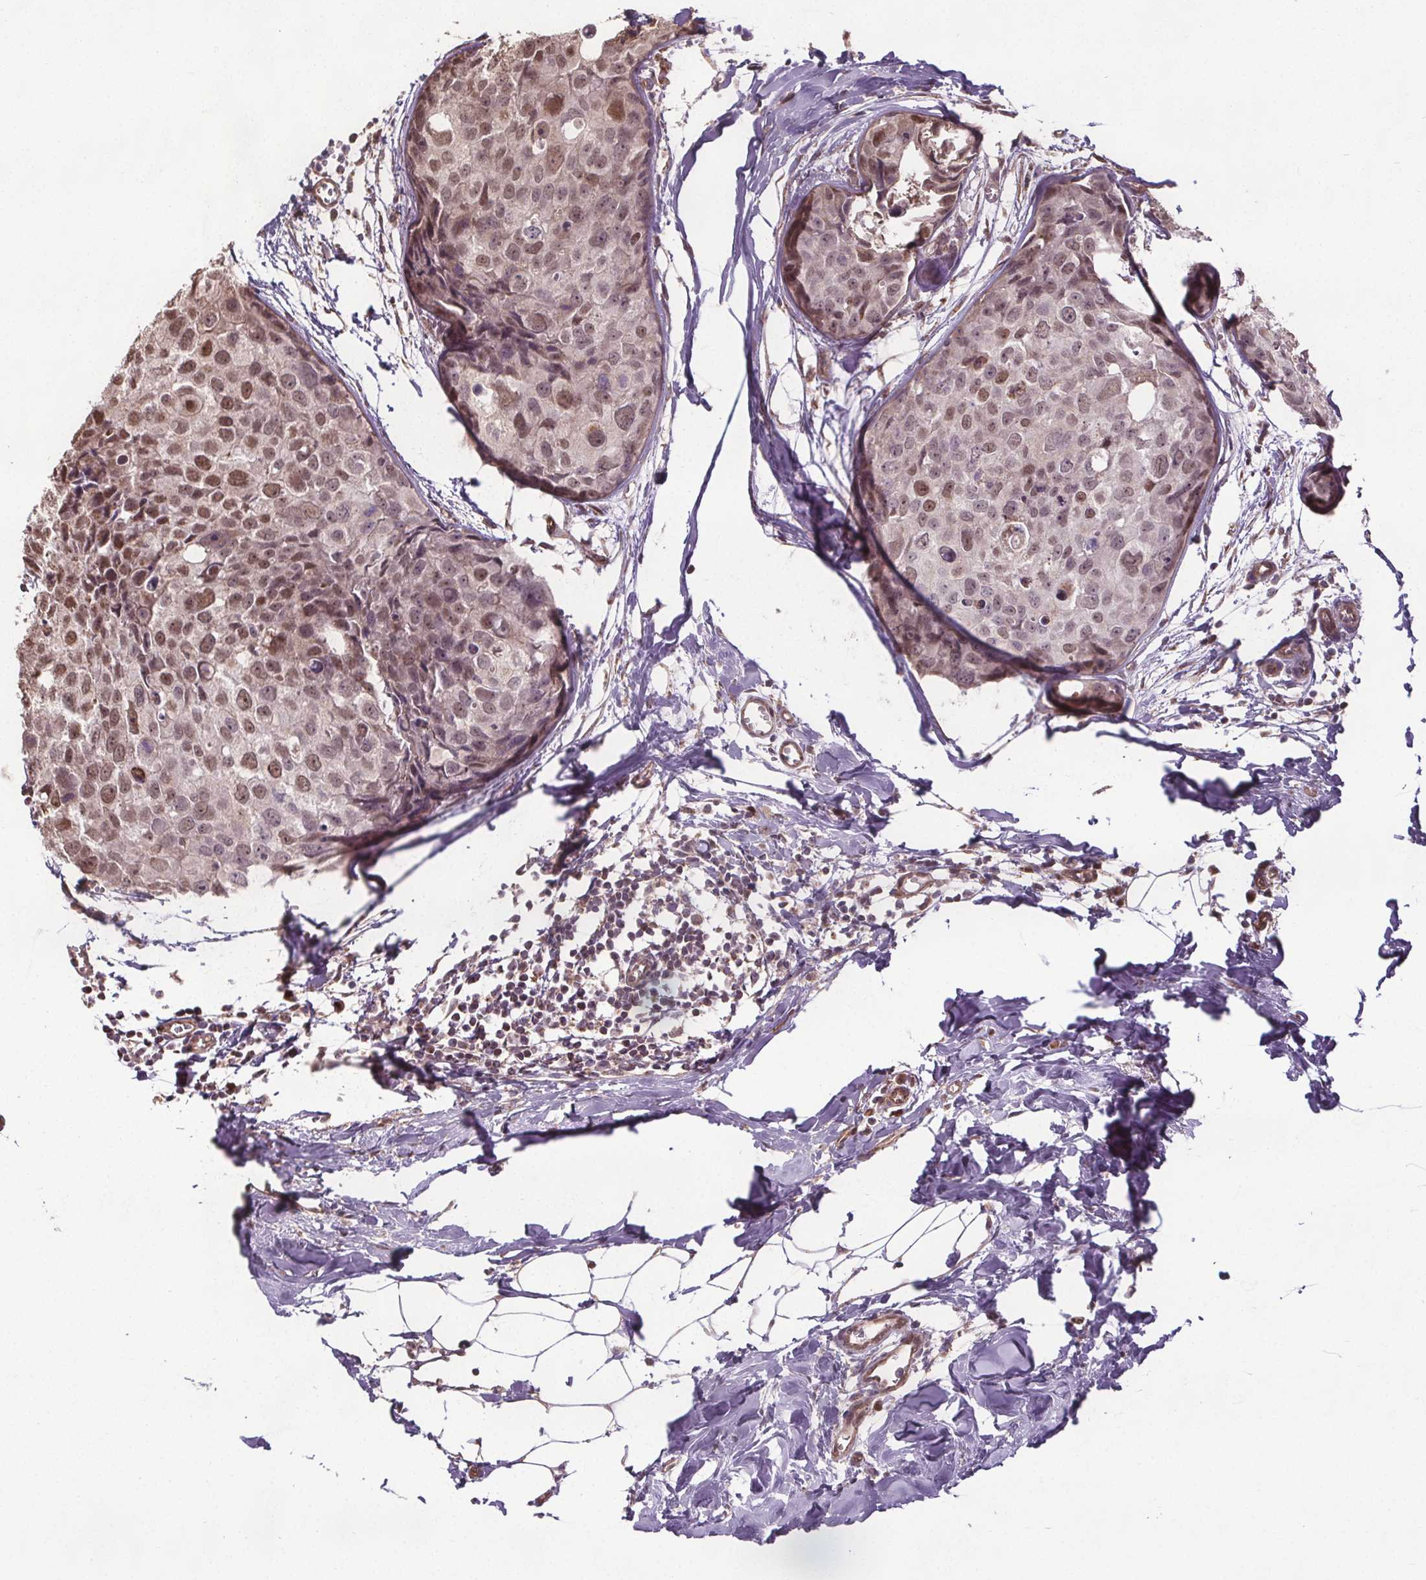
{"staining": {"intensity": "moderate", "quantity": "25%-75%", "location": "nuclear"}, "tissue": "breast cancer", "cell_type": "Tumor cells", "image_type": "cancer", "snomed": [{"axis": "morphology", "description": "Duct carcinoma"}, {"axis": "topography", "description": "Breast"}], "caption": "IHC (DAB) staining of breast cancer (intraductal carcinoma) shows moderate nuclear protein positivity in about 25%-75% of tumor cells.", "gene": "ZNF548", "patient": {"sex": "female", "age": 38}}